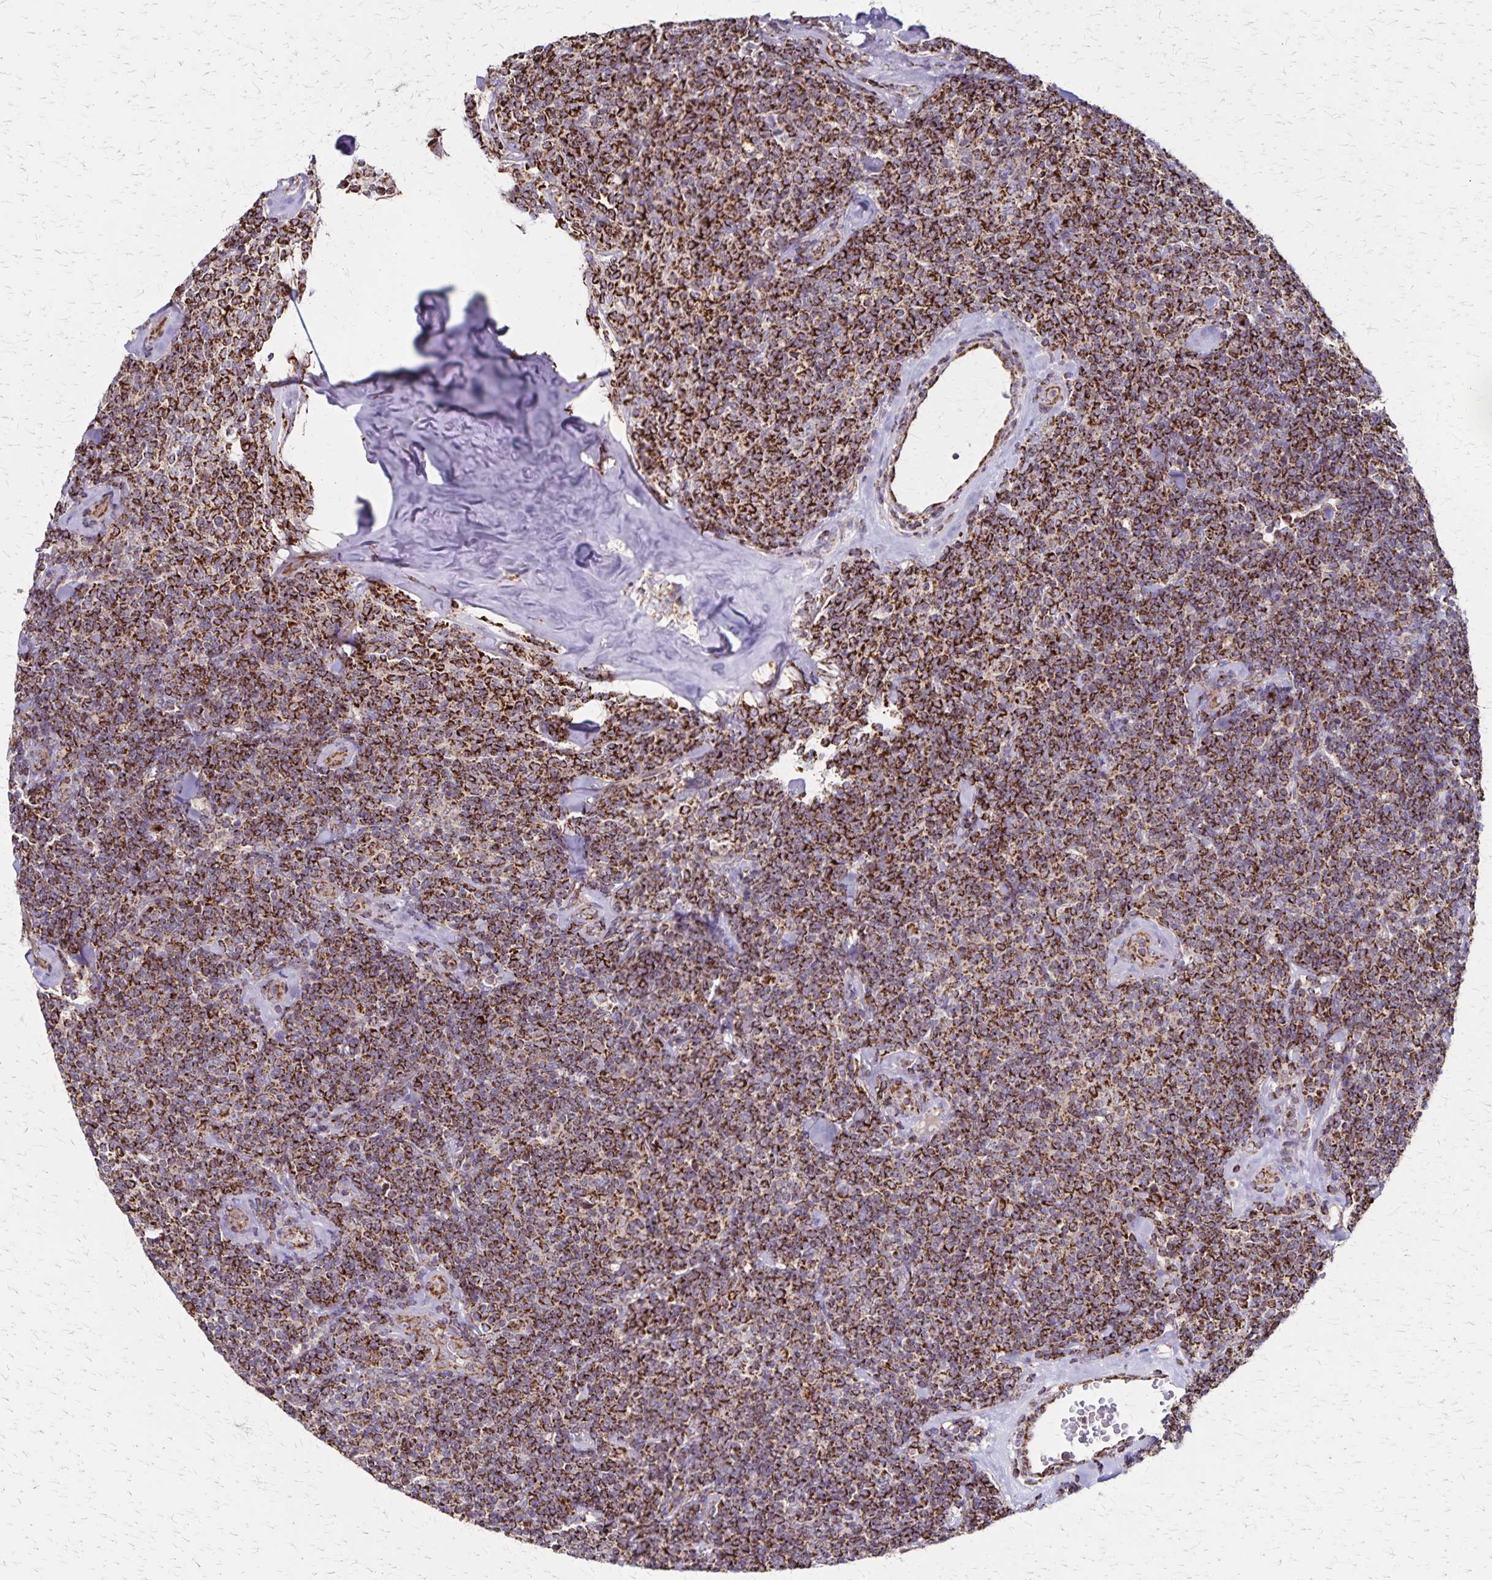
{"staining": {"intensity": "strong", "quantity": ">75%", "location": "cytoplasmic/membranous"}, "tissue": "lymphoma", "cell_type": "Tumor cells", "image_type": "cancer", "snomed": [{"axis": "morphology", "description": "Malignant lymphoma, non-Hodgkin's type, Low grade"}, {"axis": "topography", "description": "Lymph node"}], "caption": "Human malignant lymphoma, non-Hodgkin's type (low-grade) stained for a protein (brown) reveals strong cytoplasmic/membranous positive positivity in about >75% of tumor cells.", "gene": "NFS1", "patient": {"sex": "female", "age": 56}}